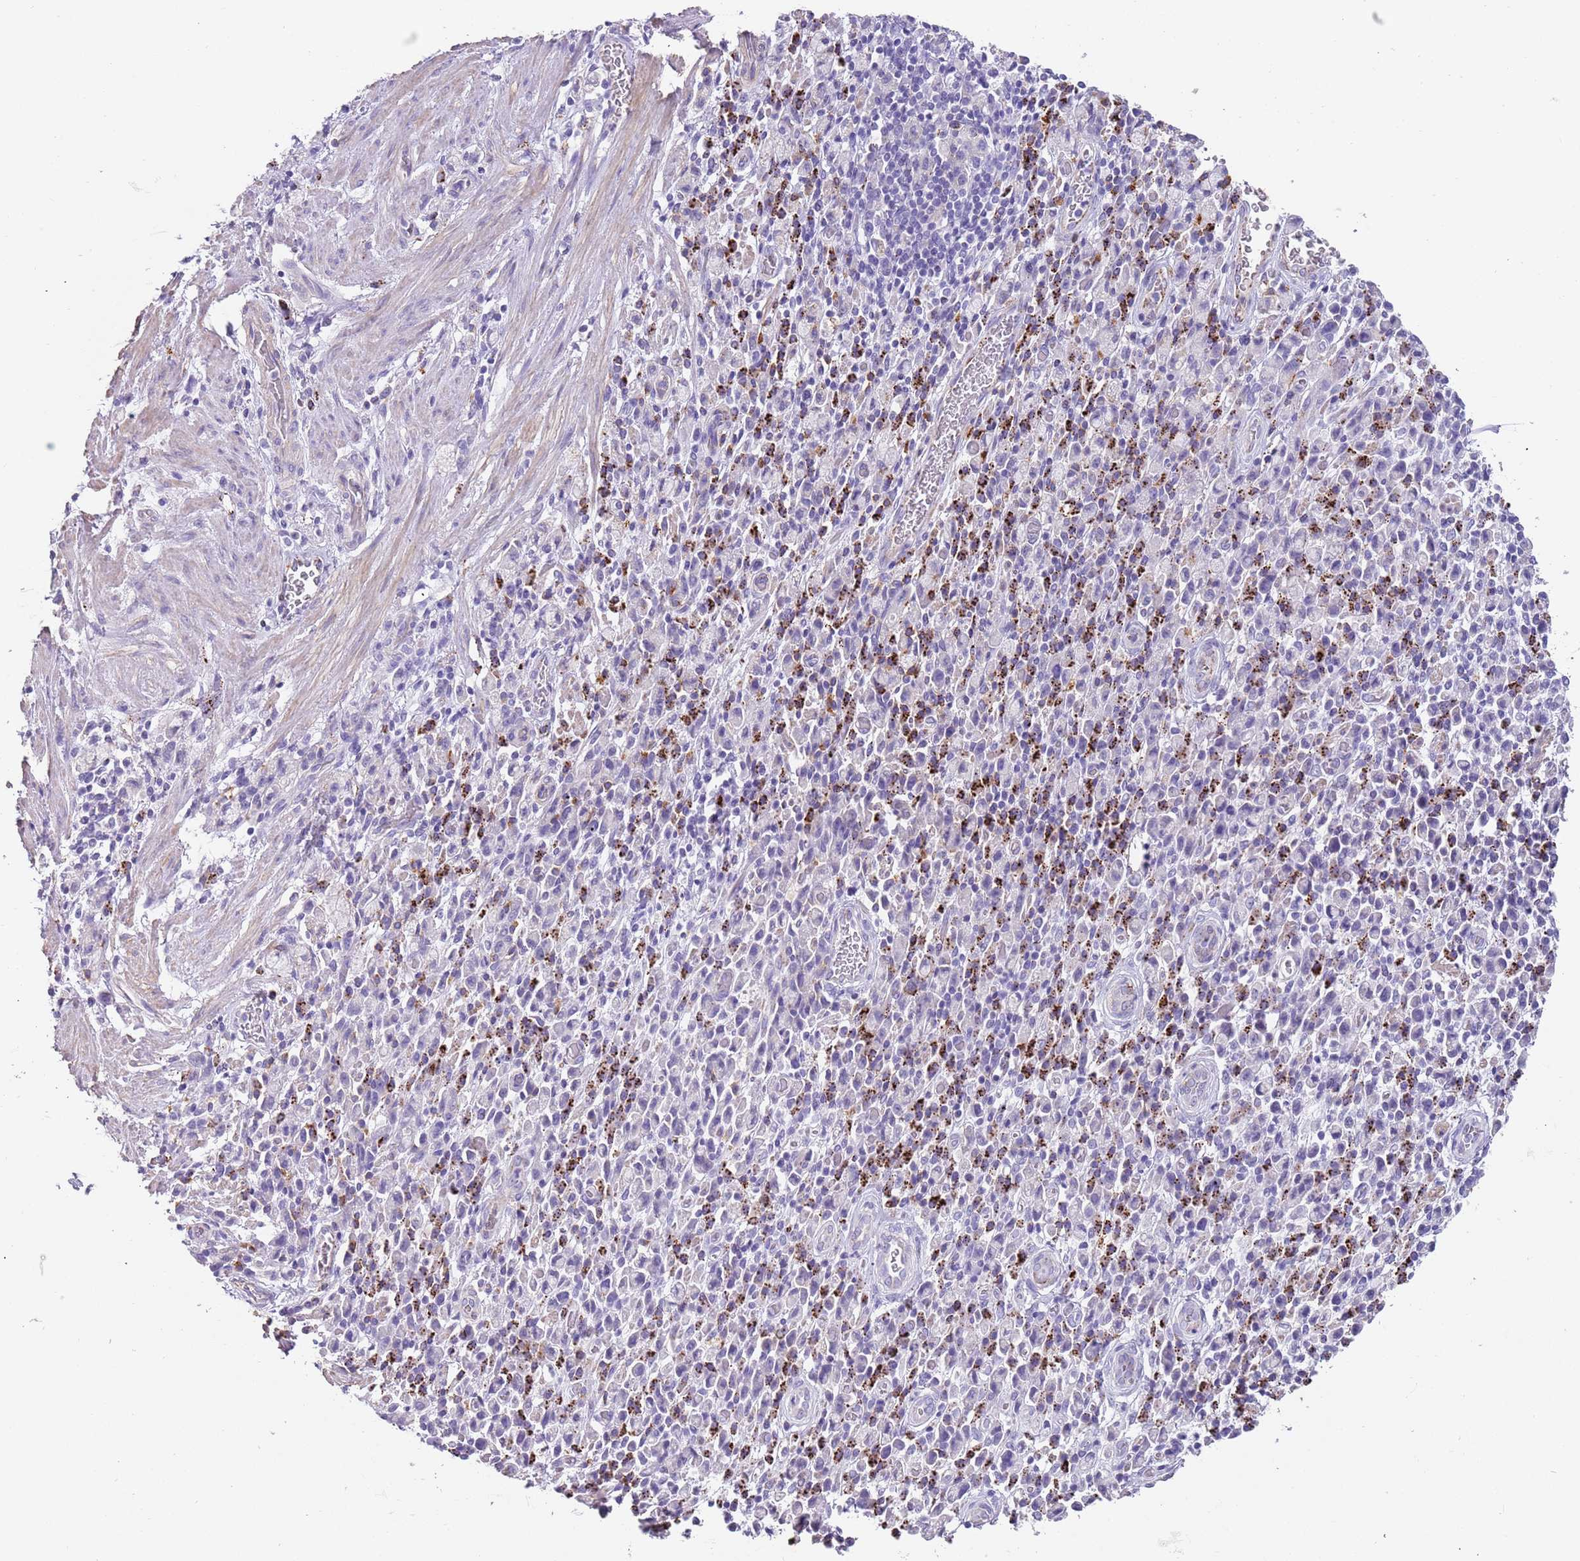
{"staining": {"intensity": "negative", "quantity": "none", "location": "none"}, "tissue": "stomach cancer", "cell_type": "Tumor cells", "image_type": "cancer", "snomed": [{"axis": "morphology", "description": "Adenocarcinoma, NOS"}, {"axis": "topography", "description": "Stomach"}], "caption": "This photomicrograph is of adenocarcinoma (stomach) stained with immunohistochemistry (IHC) to label a protein in brown with the nuclei are counter-stained blue. There is no expression in tumor cells. (DAB (3,3'-diaminobenzidine) immunohistochemistry with hematoxylin counter stain).", "gene": "LRRN3", "patient": {"sex": "male", "age": 77}}